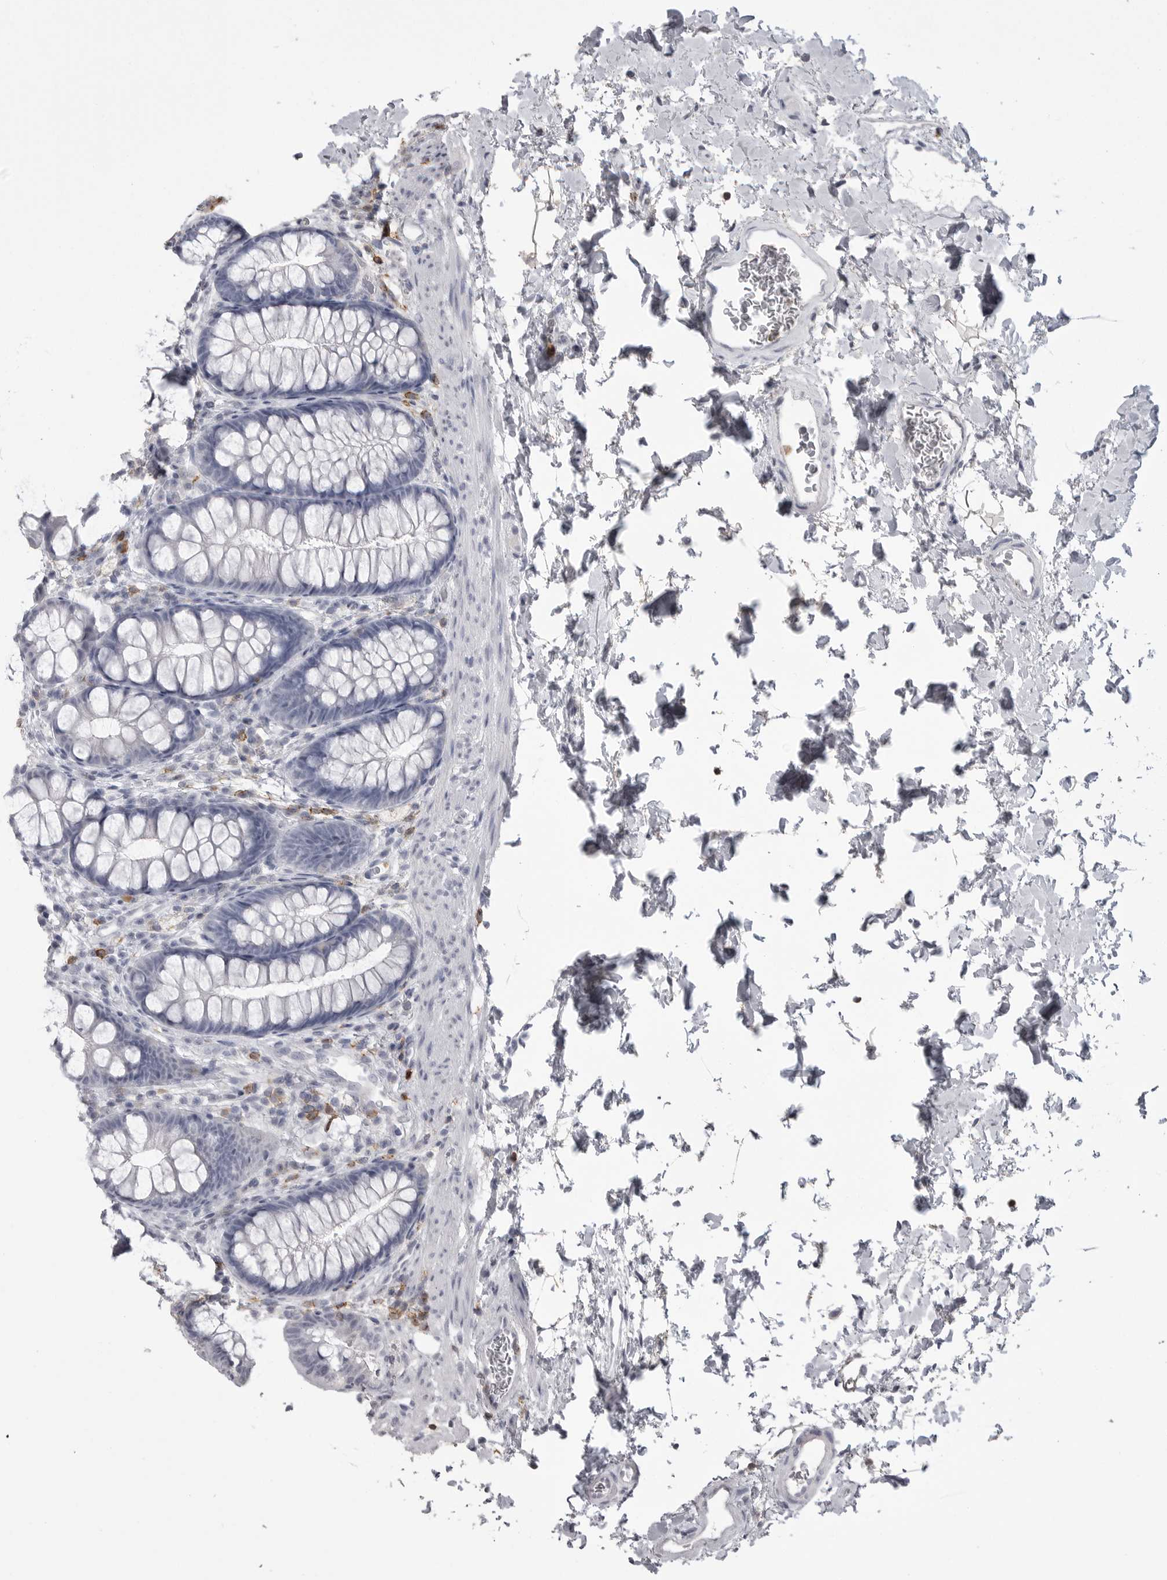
{"staining": {"intensity": "negative", "quantity": "none", "location": "none"}, "tissue": "colon", "cell_type": "Endothelial cells", "image_type": "normal", "snomed": [{"axis": "morphology", "description": "Normal tissue, NOS"}, {"axis": "topography", "description": "Colon"}], "caption": "A high-resolution micrograph shows IHC staining of normal colon, which exhibits no significant positivity in endothelial cells.", "gene": "ITGAL", "patient": {"sex": "female", "age": 62}}